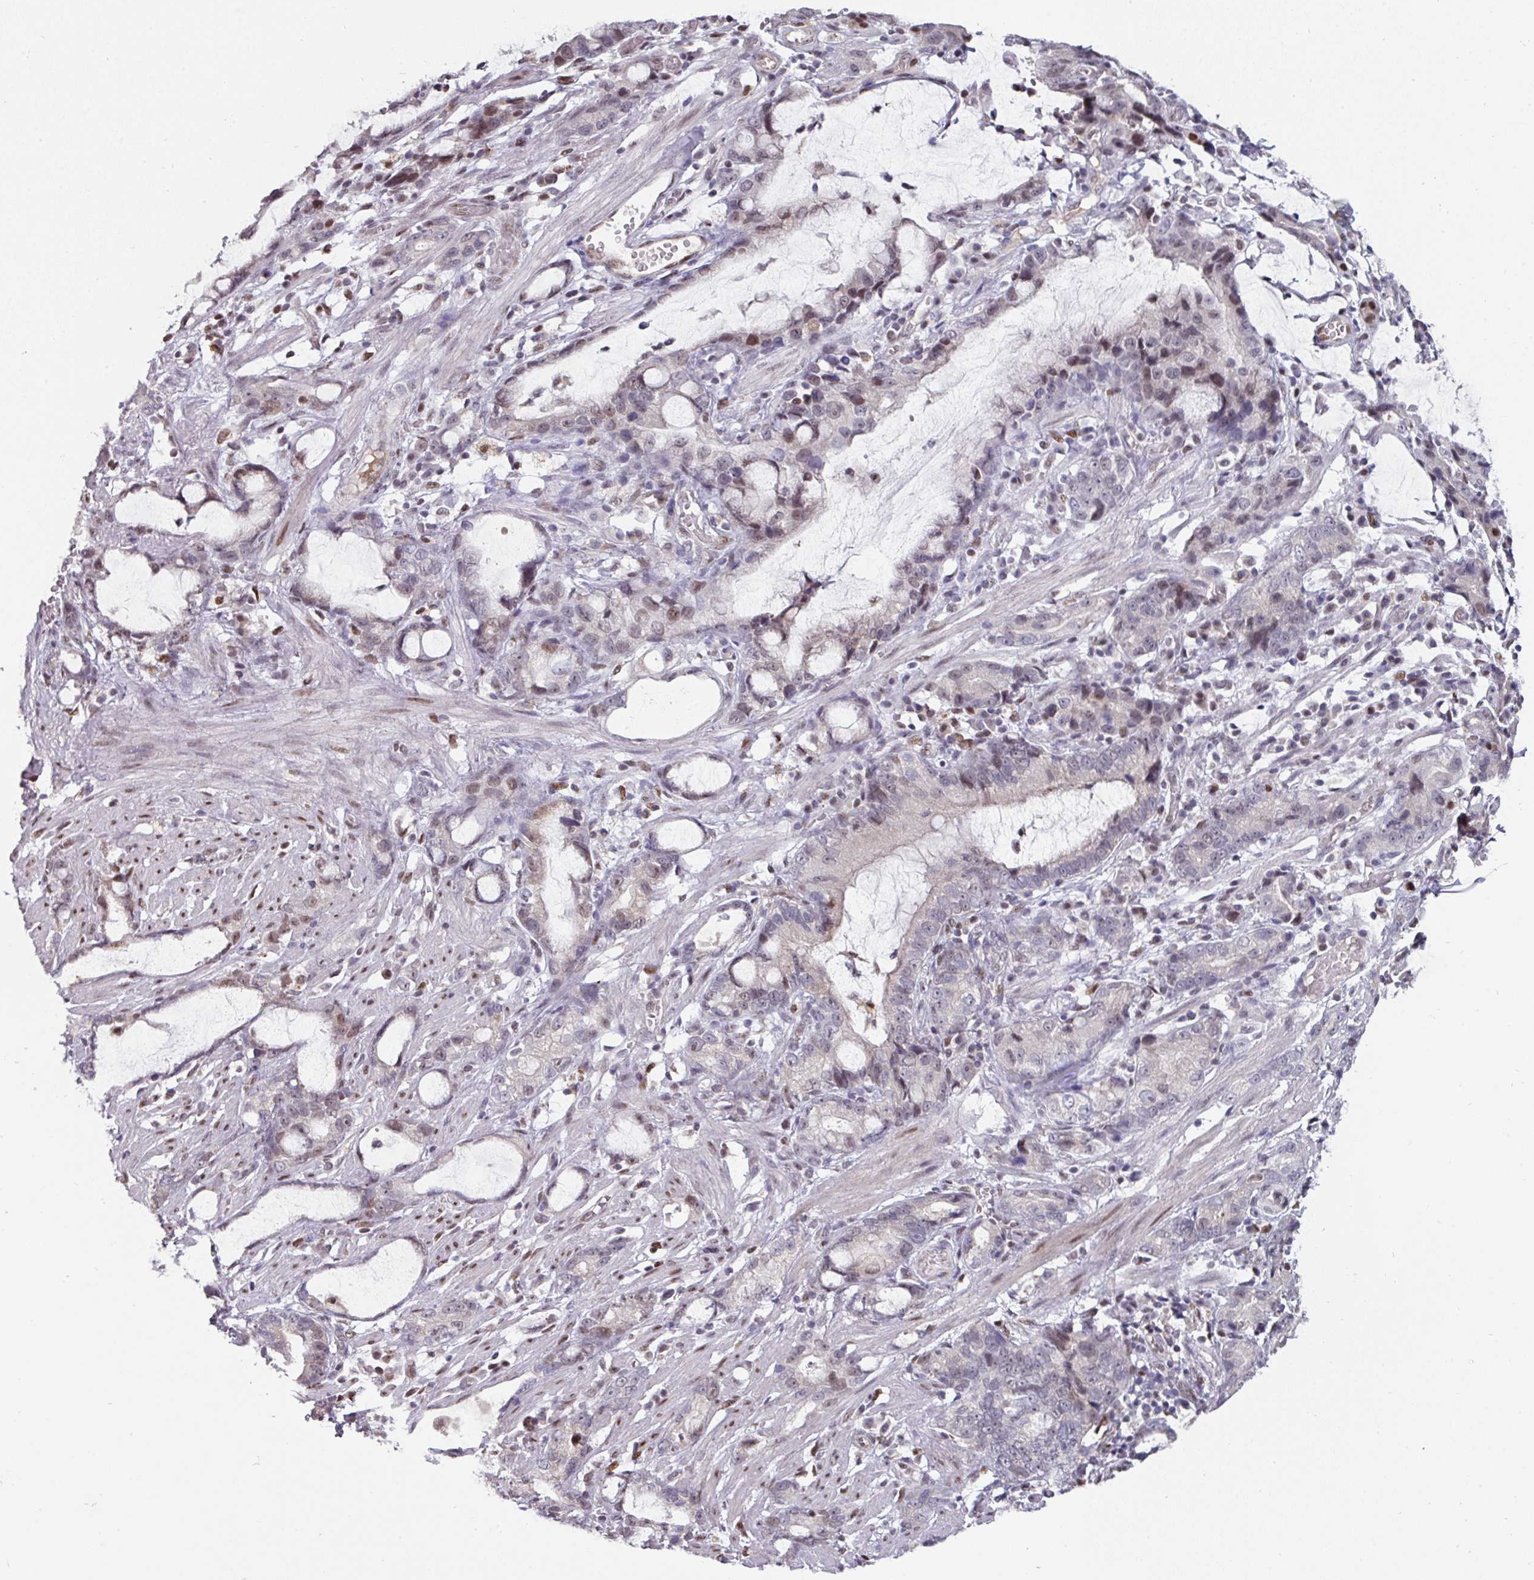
{"staining": {"intensity": "negative", "quantity": "none", "location": "none"}, "tissue": "stomach cancer", "cell_type": "Tumor cells", "image_type": "cancer", "snomed": [{"axis": "morphology", "description": "Adenocarcinoma, NOS"}, {"axis": "topography", "description": "Stomach"}], "caption": "This is an immunohistochemistry (IHC) image of stomach cancer. There is no positivity in tumor cells.", "gene": "SWSAP1", "patient": {"sex": "male", "age": 55}}